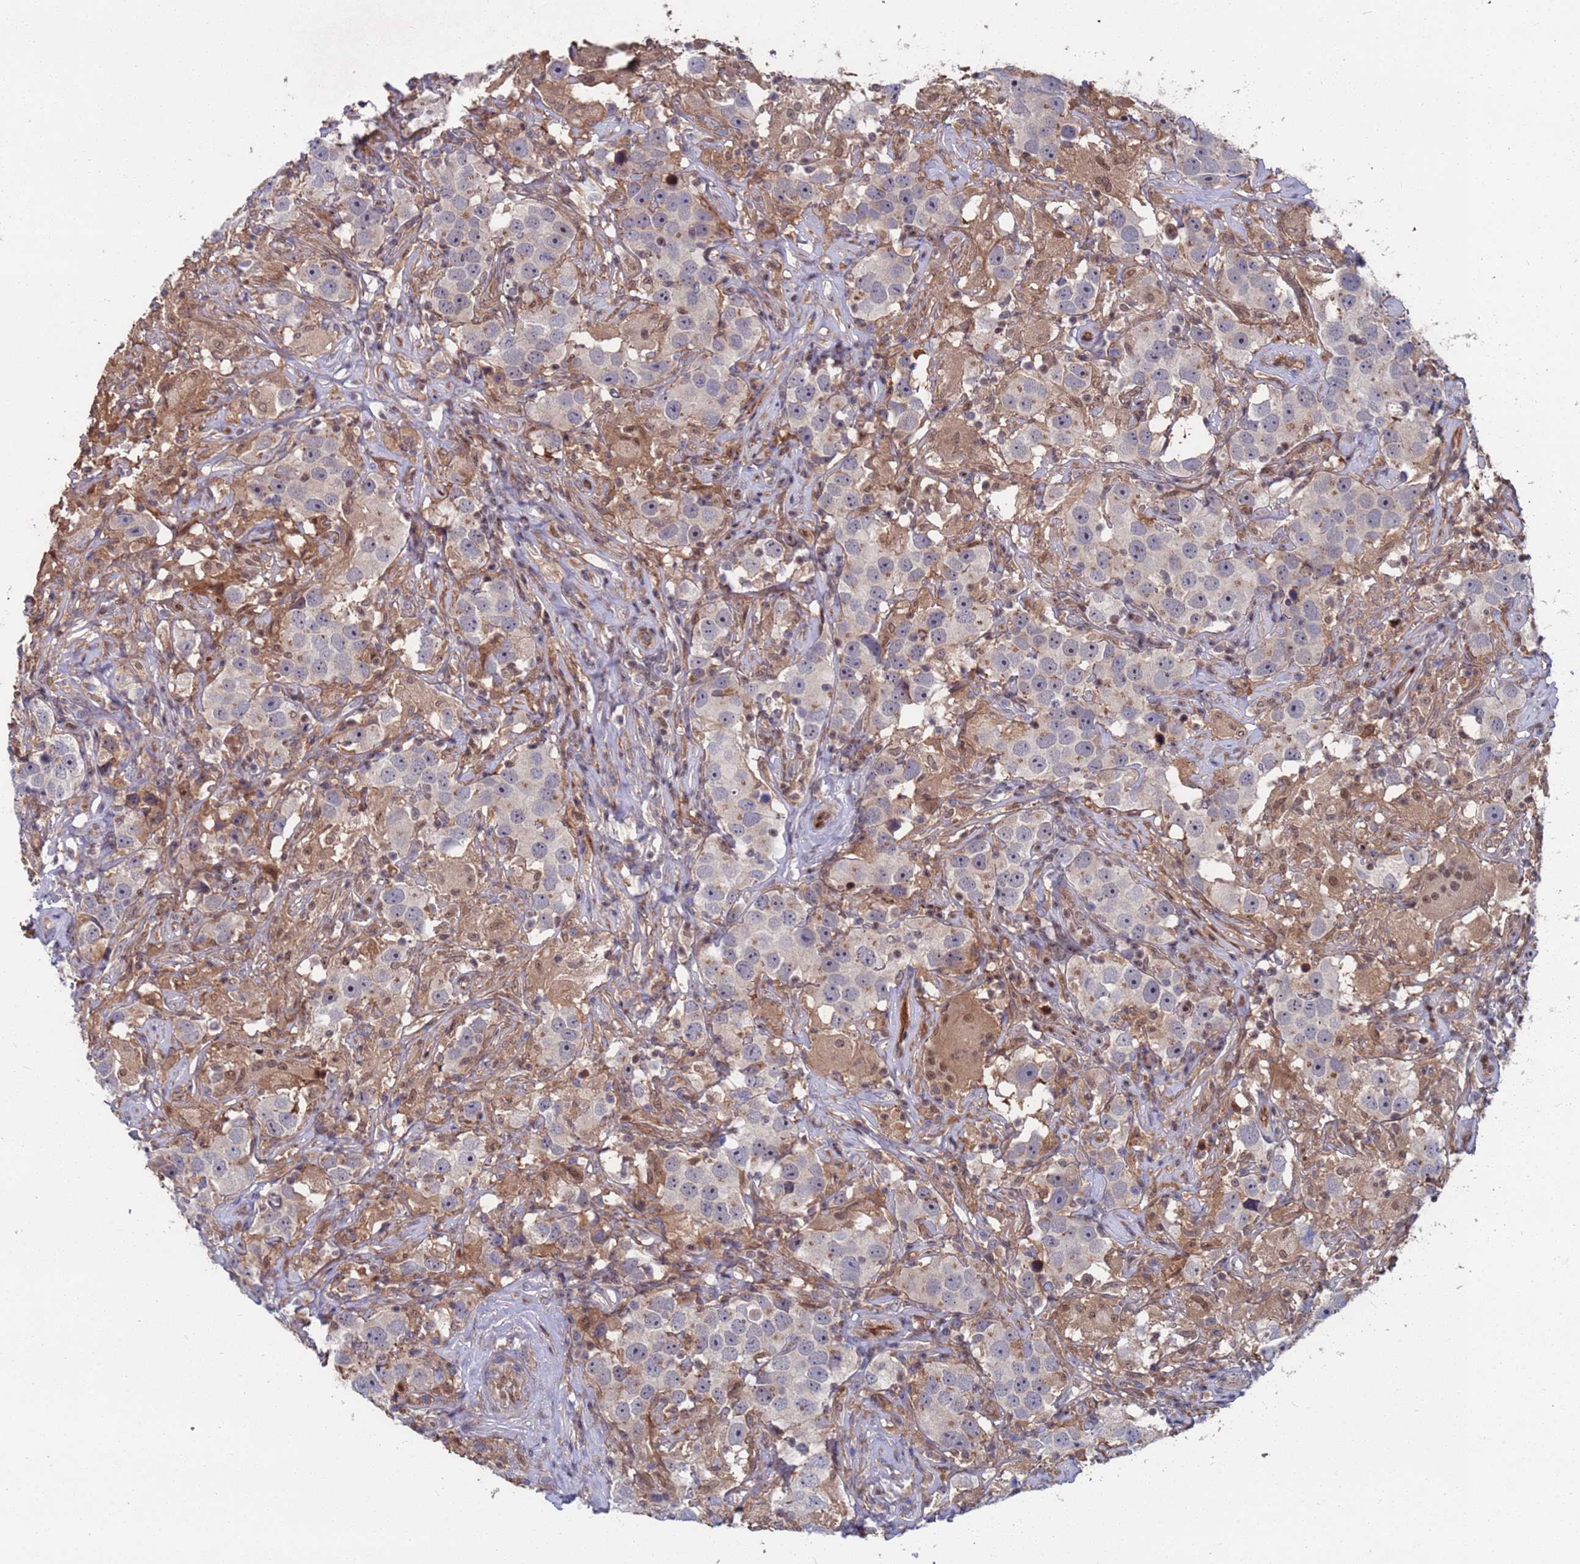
{"staining": {"intensity": "negative", "quantity": "none", "location": "none"}, "tissue": "testis cancer", "cell_type": "Tumor cells", "image_type": "cancer", "snomed": [{"axis": "morphology", "description": "Seminoma, NOS"}, {"axis": "topography", "description": "Testis"}], "caption": "High power microscopy photomicrograph of an immunohistochemistry (IHC) image of seminoma (testis), revealing no significant expression in tumor cells.", "gene": "TMBIM6", "patient": {"sex": "male", "age": 49}}